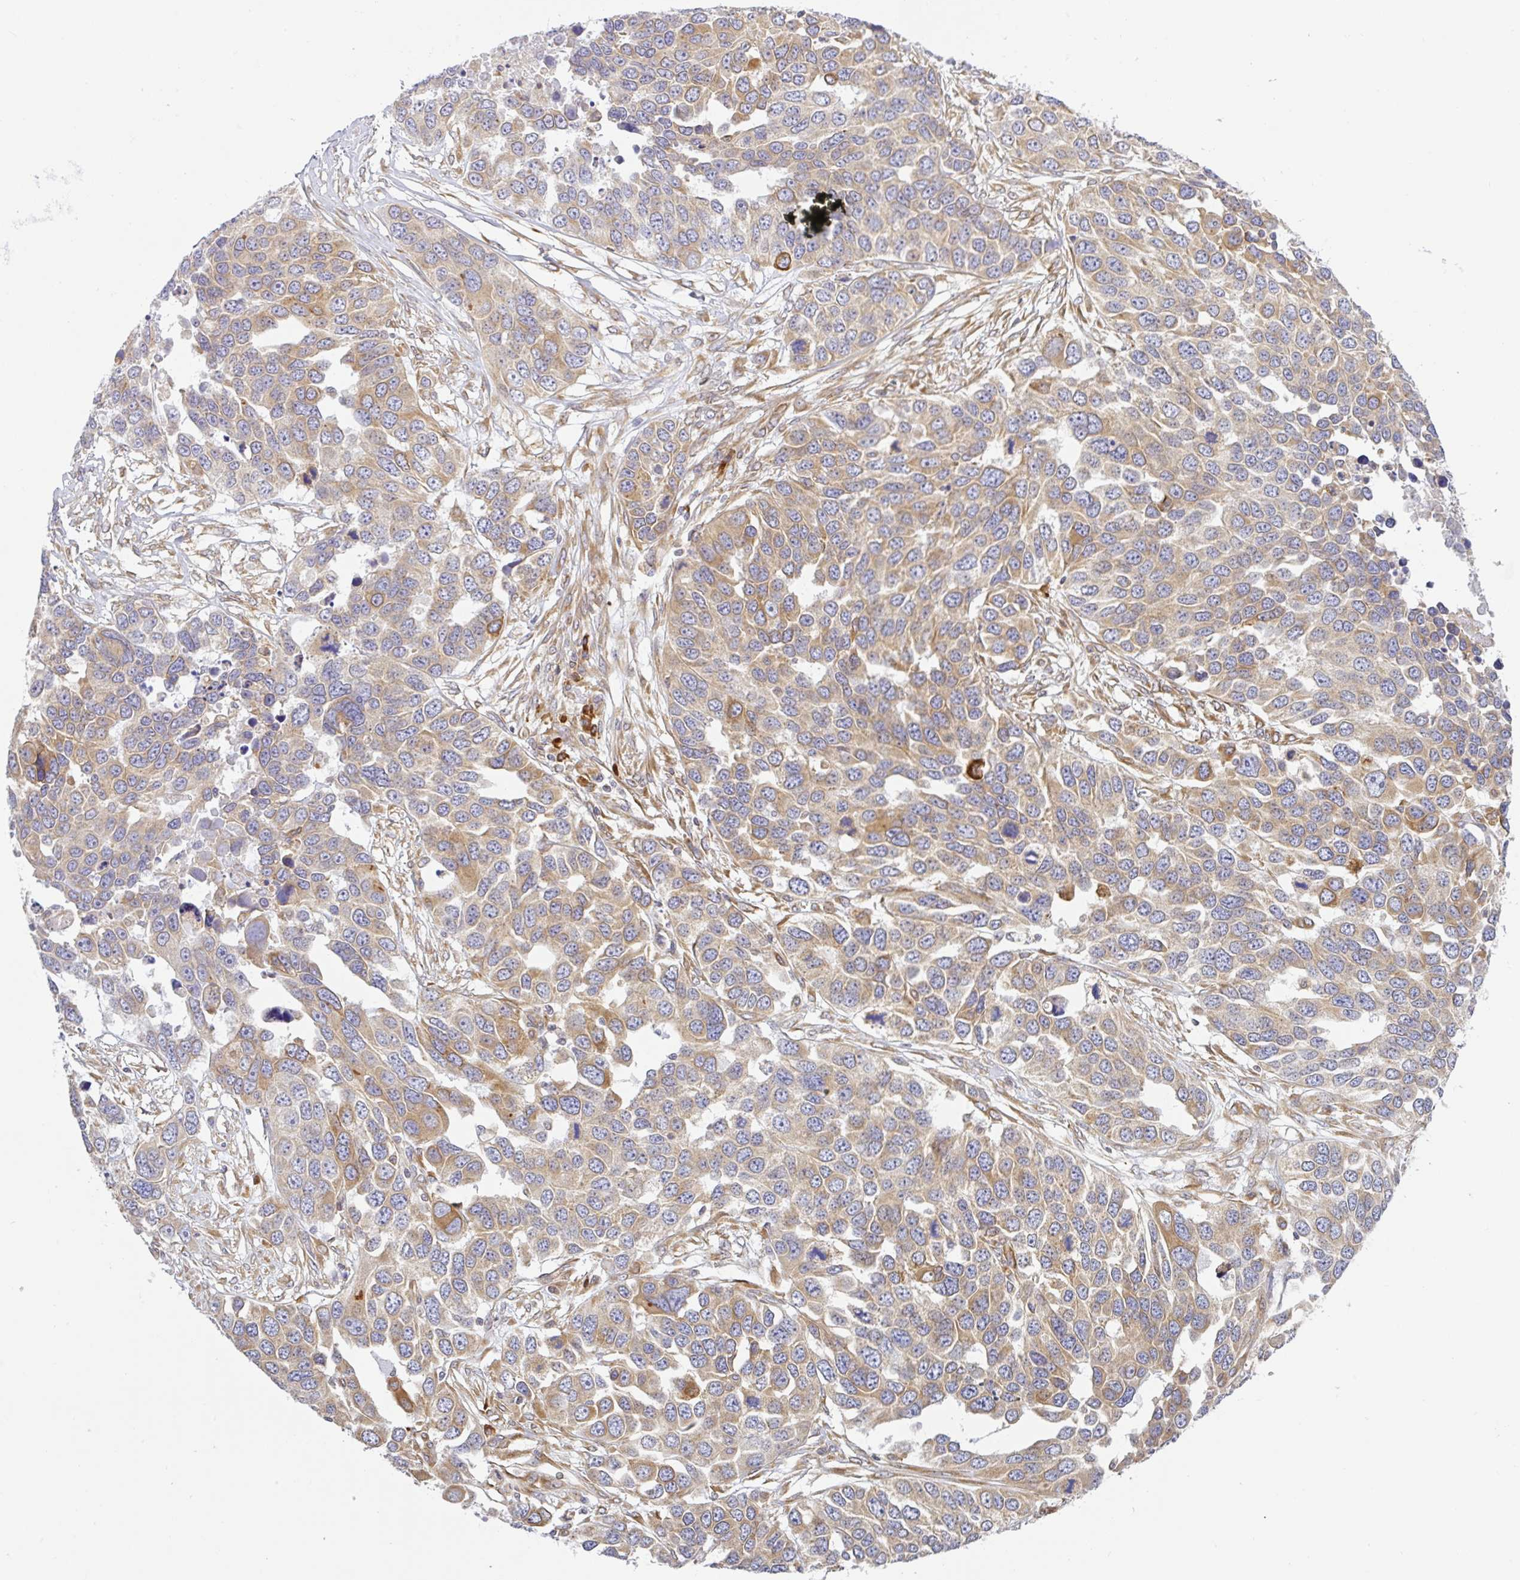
{"staining": {"intensity": "moderate", "quantity": ">75%", "location": "cytoplasmic/membranous"}, "tissue": "ovarian cancer", "cell_type": "Tumor cells", "image_type": "cancer", "snomed": [{"axis": "morphology", "description": "Cystadenocarcinoma, serous, NOS"}, {"axis": "topography", "description": "Ovary"}], "caption": "Immunohistochemistry of human serous cystadenocarcinoma (ovarian) shows medium levels of moderate cytoplasmic/membranous staining in approximately >75% of tumor cells. (DAB (3,3'-diaminobenzidine) = brown stain, brightfield microscopy at high magnification).", "gene": "DERL2", "patient": {"sex": "female", "age": 76}}